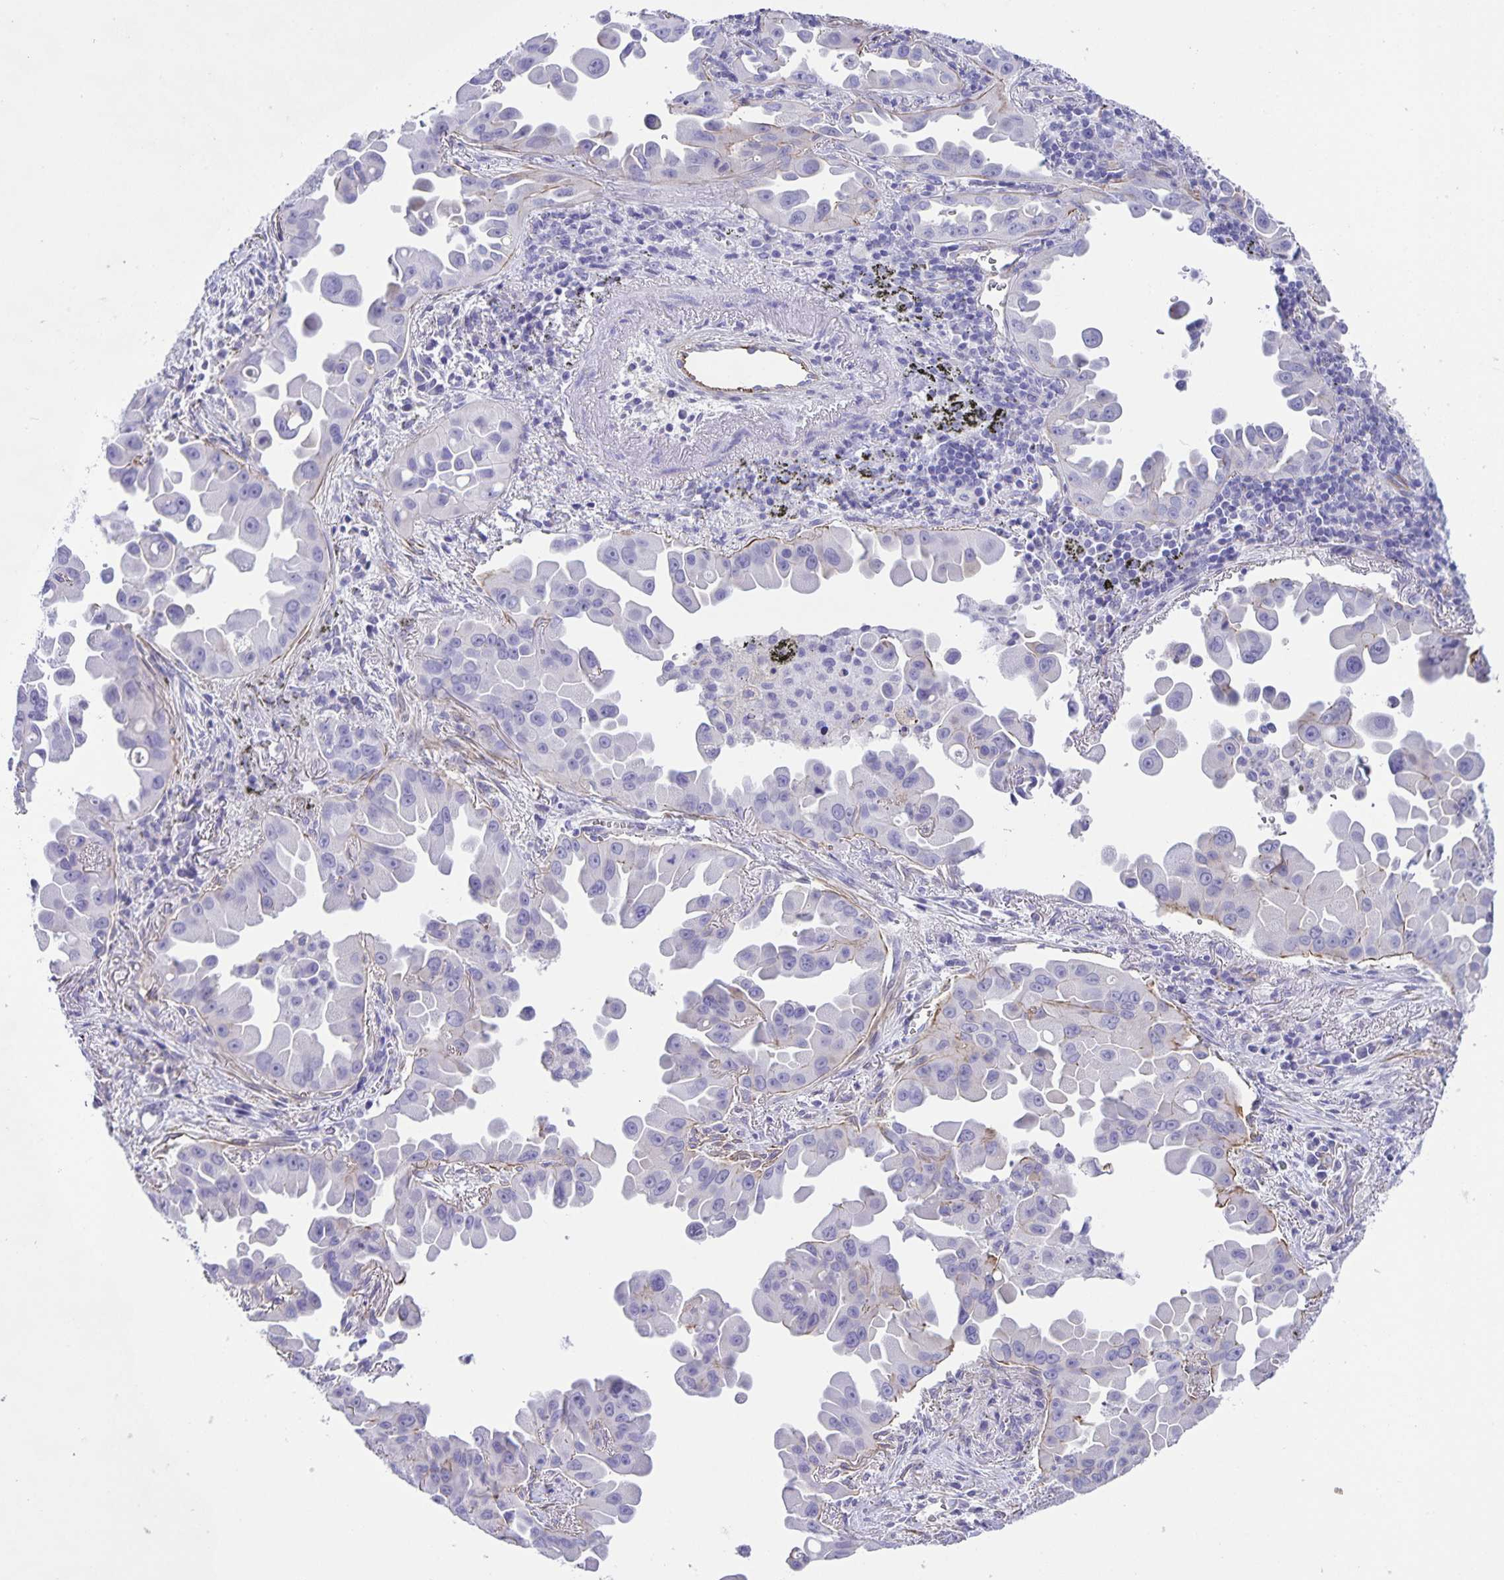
{"staining": {"intensity": "negative", "quantity": "none", "location": "none"}, "tissue": "lung cancer", "cell_type": "Tumor cells", "image_type": "cancer", "snomed": [{"axis": "morphology", "description": "Adenocarcinoma, NOS"}, {"axis": "topography", "description": "Lung"}], "caption": "Human lung adenocarcinoma stained for a protein using immunohistochemistry reveals no expression in tumor cells.", "gene": "UBQLN3", "patient": {"sex": "male", "age": 68}}